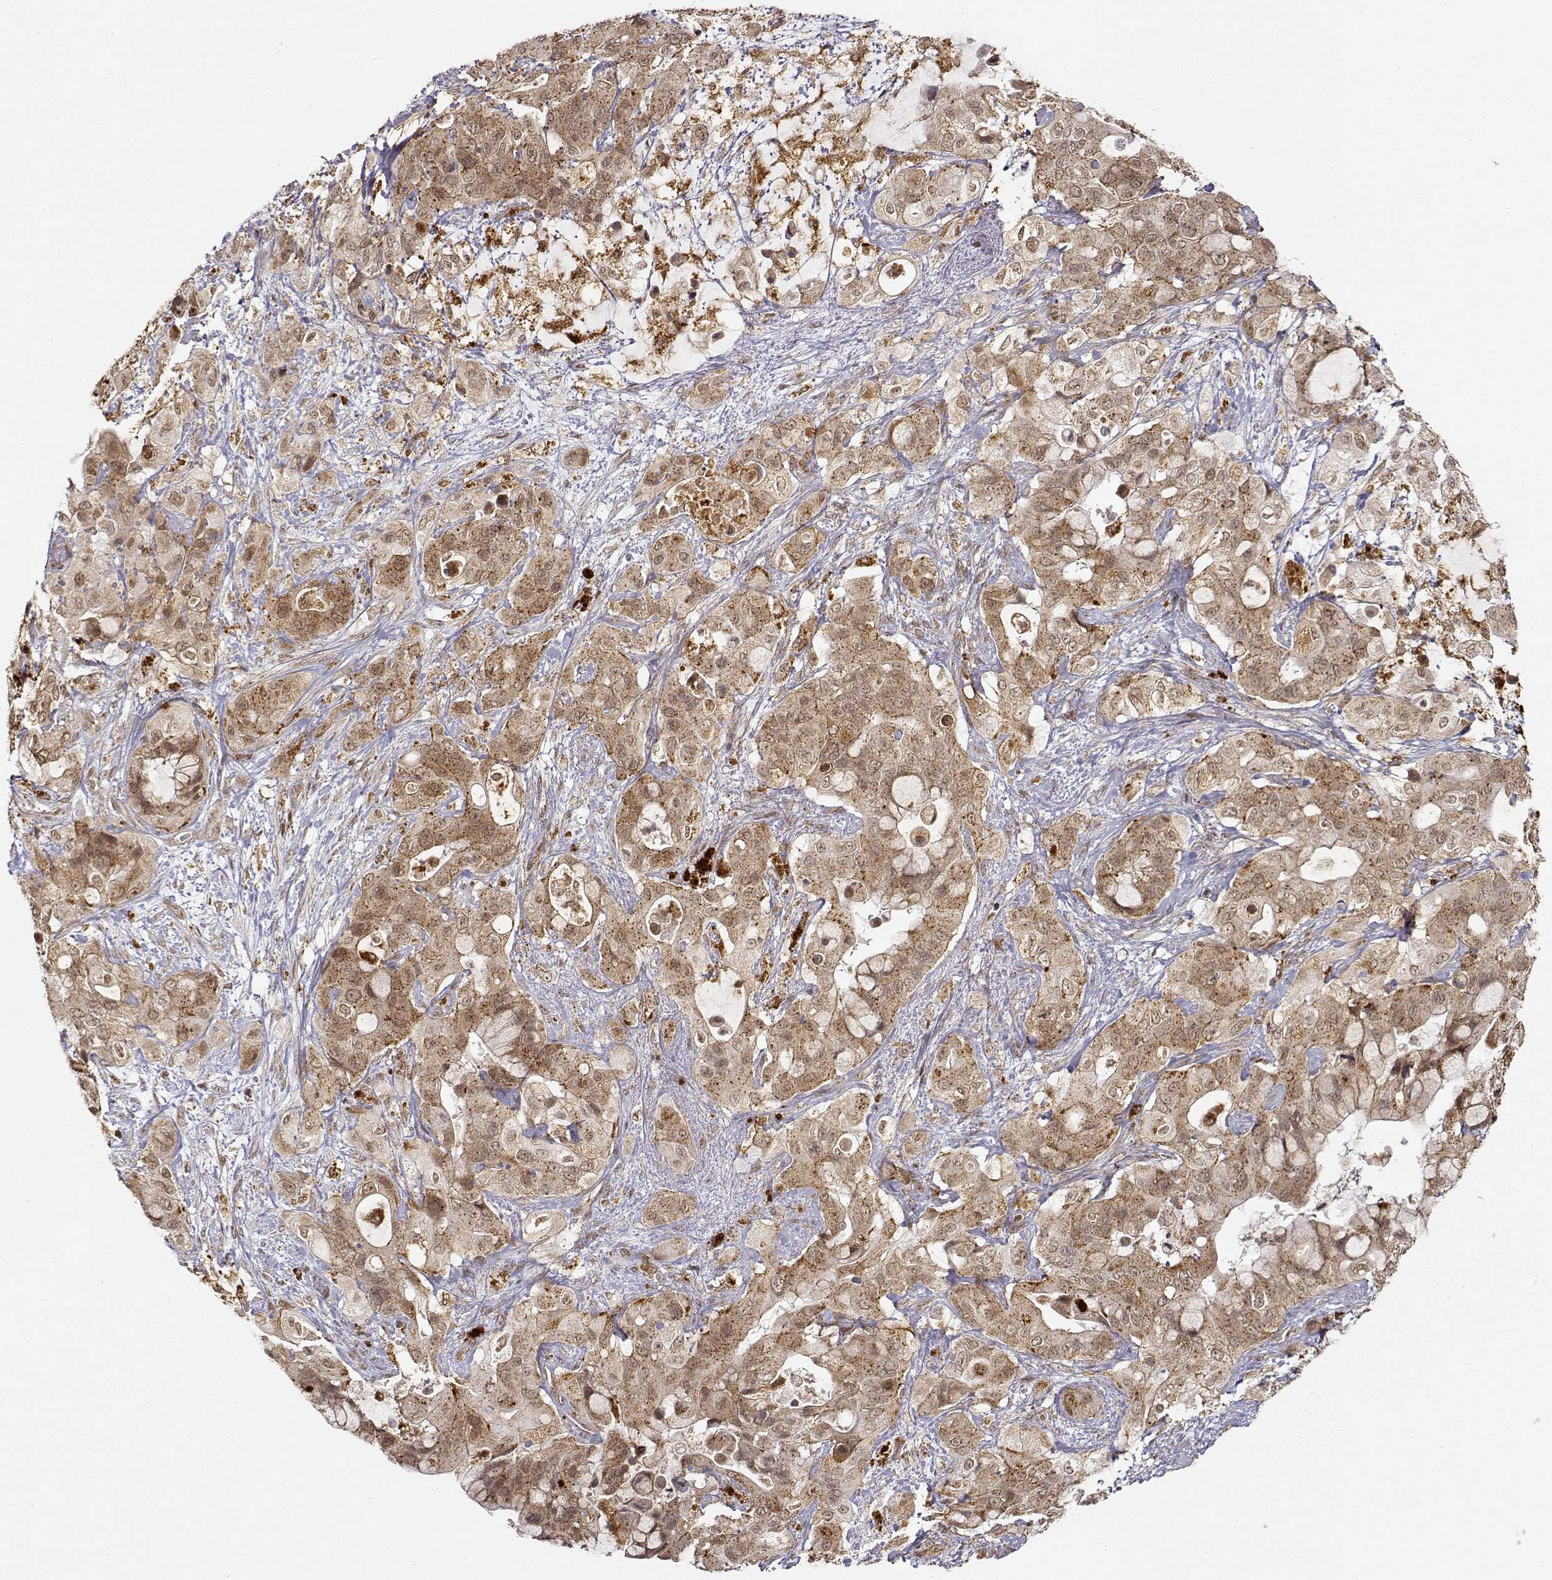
{"staining": {"intensity": "moderate", "quantity": ">75%", "location": "cytoplasmic/membranous,nuclear"}, "tissue": "pancreatic cancer", "cell_type": "Tumor cells", "image_type": "cancer", "snomed": [{"axis": "morphology", "description": "Adenocarcinoma, NOS"}, {"axis": "topography", "description": "Pancreas"}], "caption": "Protein staining of adenocarcinoma (pancreatic) tissue exhibits moderate cytoplasmic/membranous and nuclear expression in about >75% of tumor cells.", "gene": "RNF13", "patient": {"sex": "male", "age": 71}}